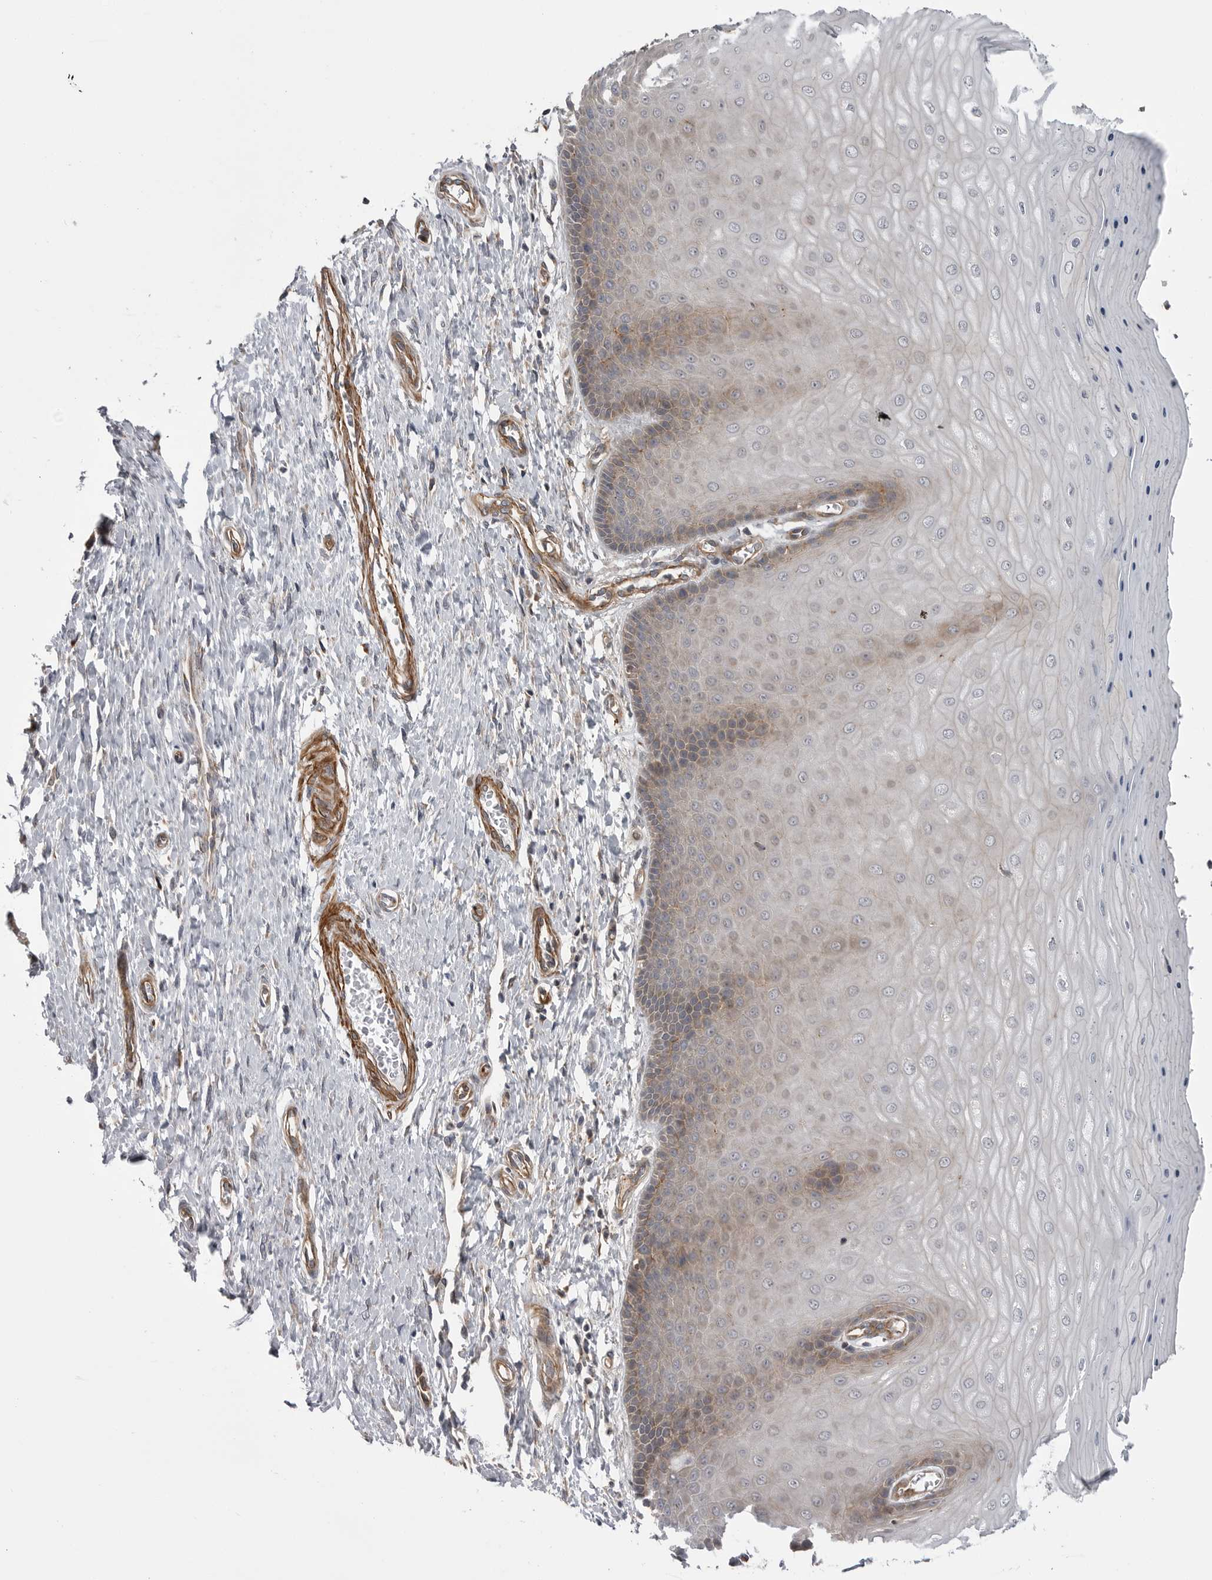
{"staining": {"intensity": "moderate", "quantity": "25%-75%", "location": "cytoplasmic/membranous"}, "tissue": "cervix", "cell_type": "Glandular cells", "image_type": "normal", "snomed": [{"axis": "morphology", "description": "Normal tissue, NOS"}, {"axis": "topography", "description": "Cervix"}], "caption": "Protein analysis of benign cervix demonstrates moderate cytoplasmic/membranous positivity in approximately 25%-75% of glandular cells.", "gene": "SCP2", "patient": {"sex": "female", "age": 55}}